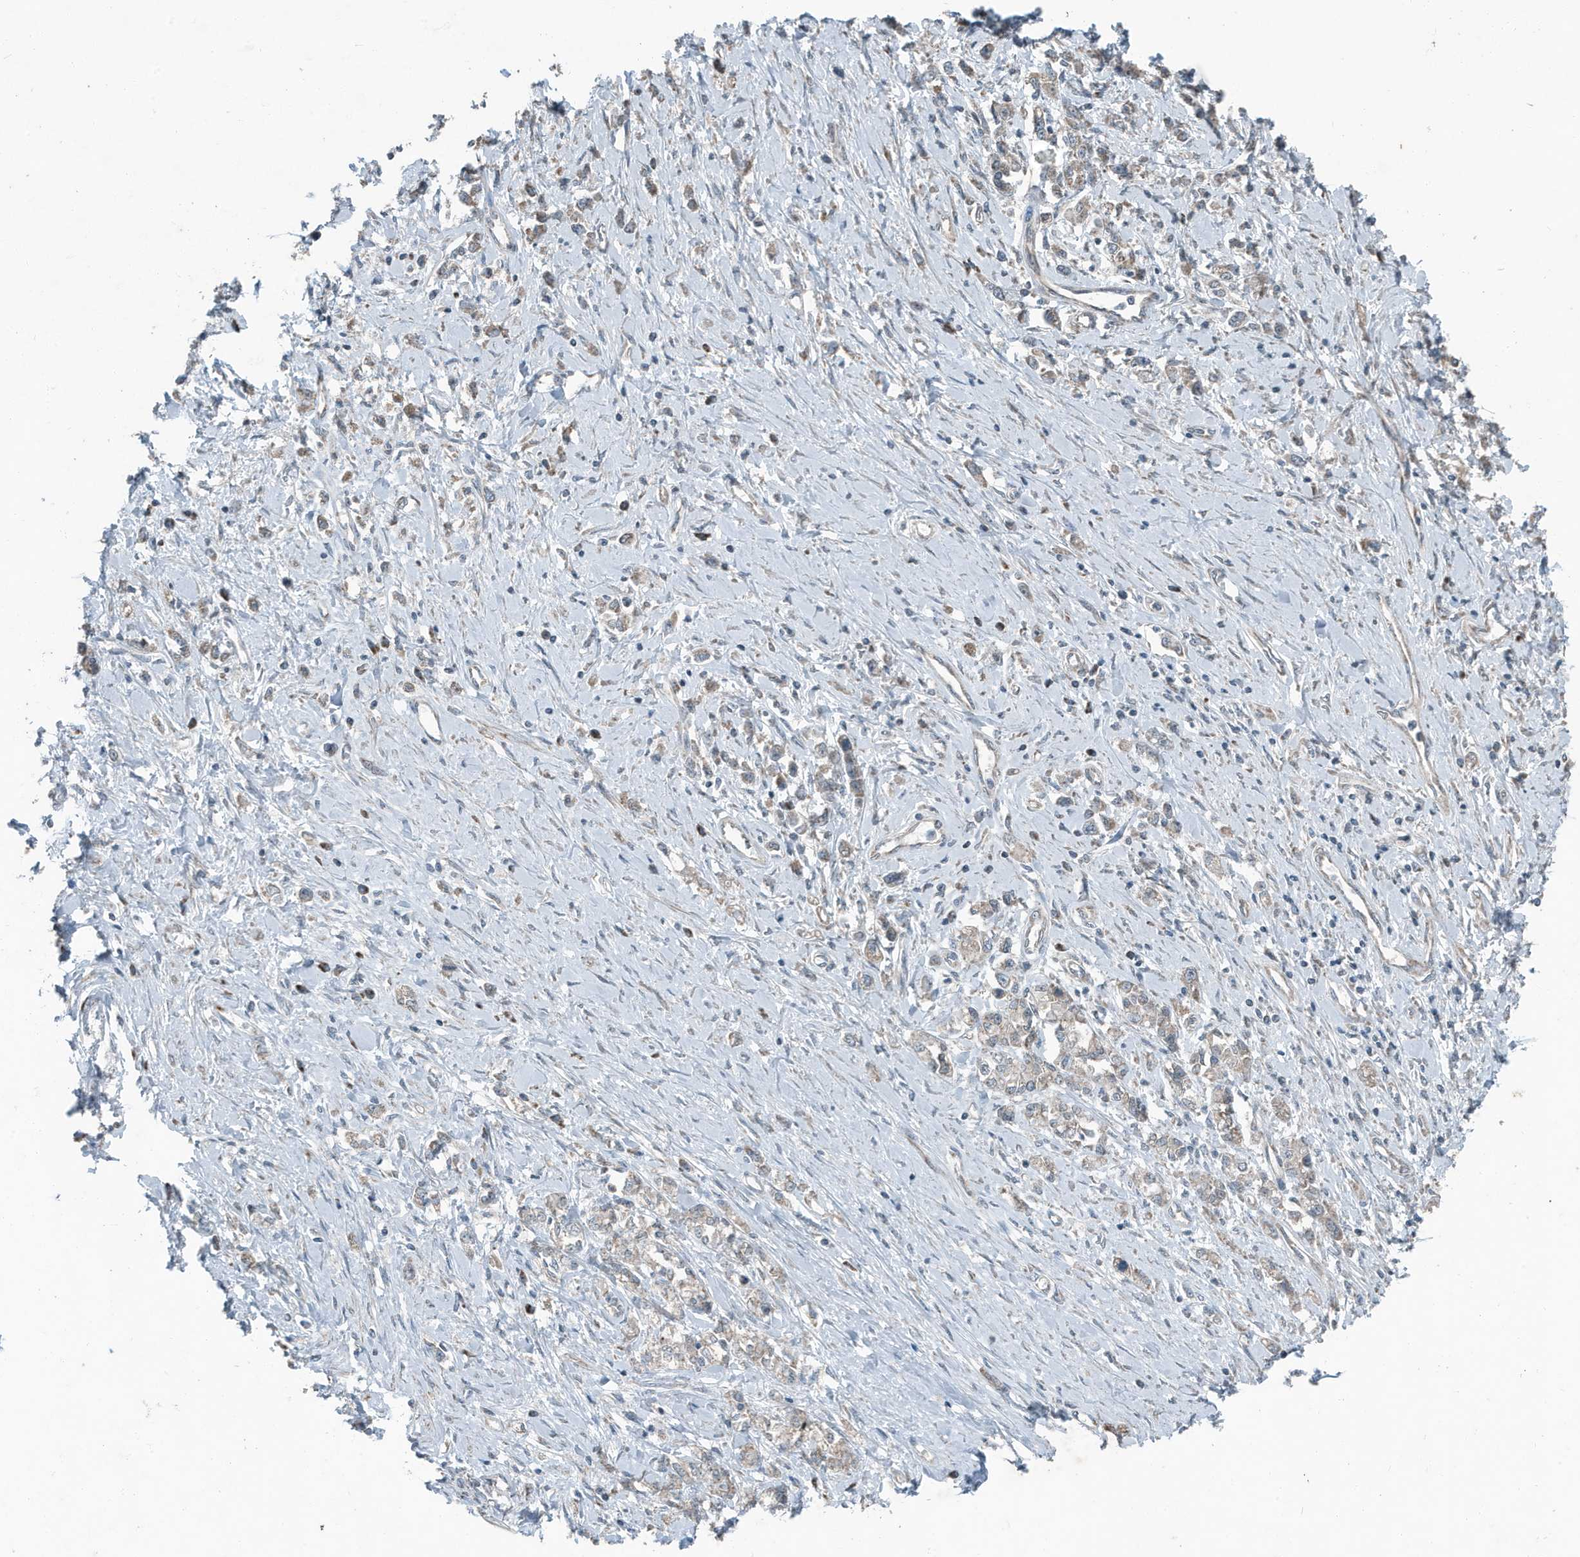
{"staining": {"intensity": "weak", "quantity": "25%-75%", "location": "cytoplasmic/membranous"}, "tissue": "stomach cancer", "cell_type": "Tumor cells", "image_type": "cancer", "snomed": [{"axis": "morphology", "description": "Adenocarcinoma, NOS"}, {"axis": "topography", "description": "Stomach"}], "caption": "Stomach adenocarcinoma stained with a protein marker demonstrates weak staining in tumor cells.", "gene": "MT-CYB", "patient": {"sex": "female", "age": 76}}